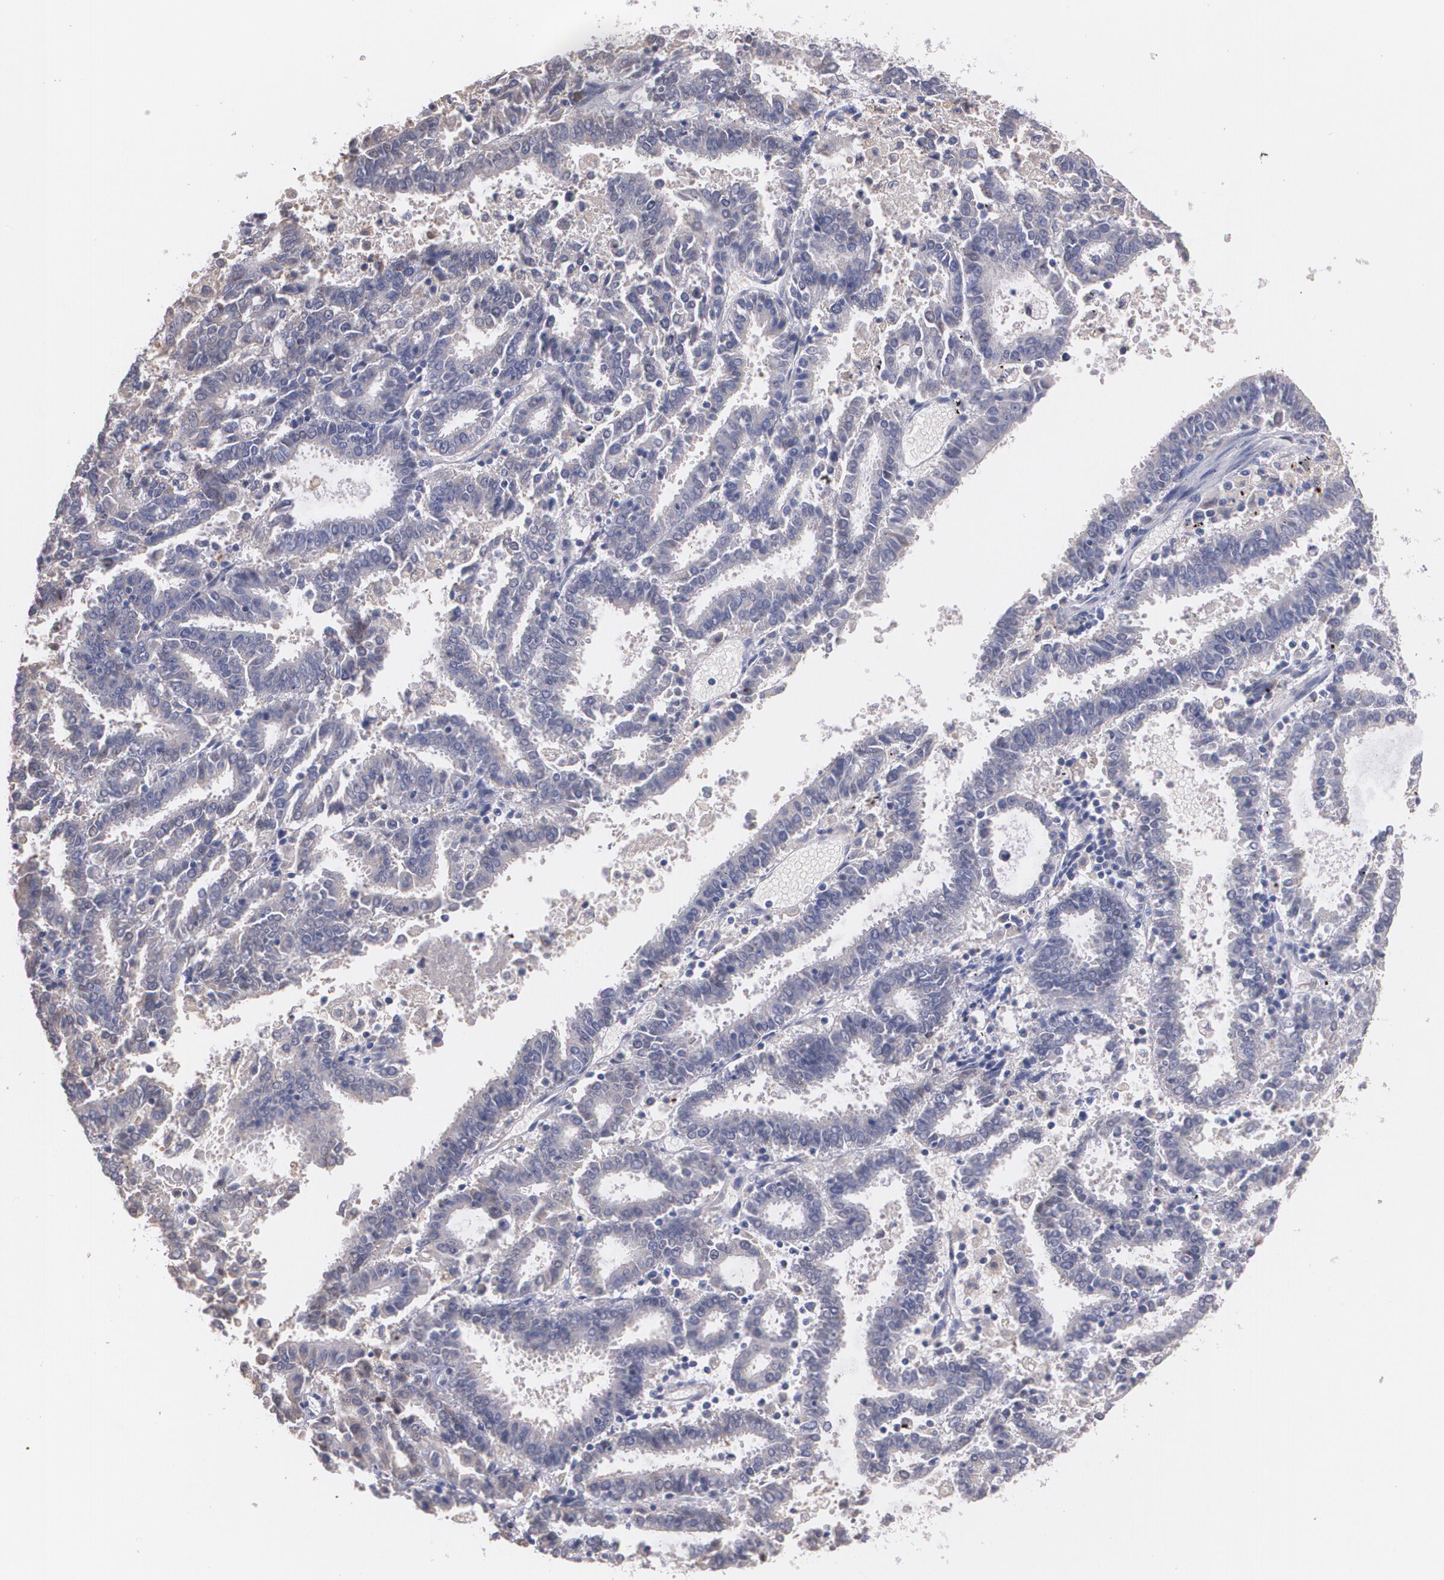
{"staining": {"intensity": "weak", "quantity": "<25%", "location": "cytoplasmic/membranous"}, "tissue": "endometrial cancer", "cell_type": "Tumor cells", "image_type": "cancer", "snomed": [{"axis": "morphology", "description": "Adenocarcinoma, NOS"}, {"axis": "topography", "description": "Uterus"}], "caption": "Tumor cells show no significant staining in endometrial cancer (adenocarcinoma). (DAB (3,3'-diaminobenzidine) immunohistochemistry (IHC), high magnification).", "gene": "AMBP", "patient": {"sex": "female", "age": 83}}